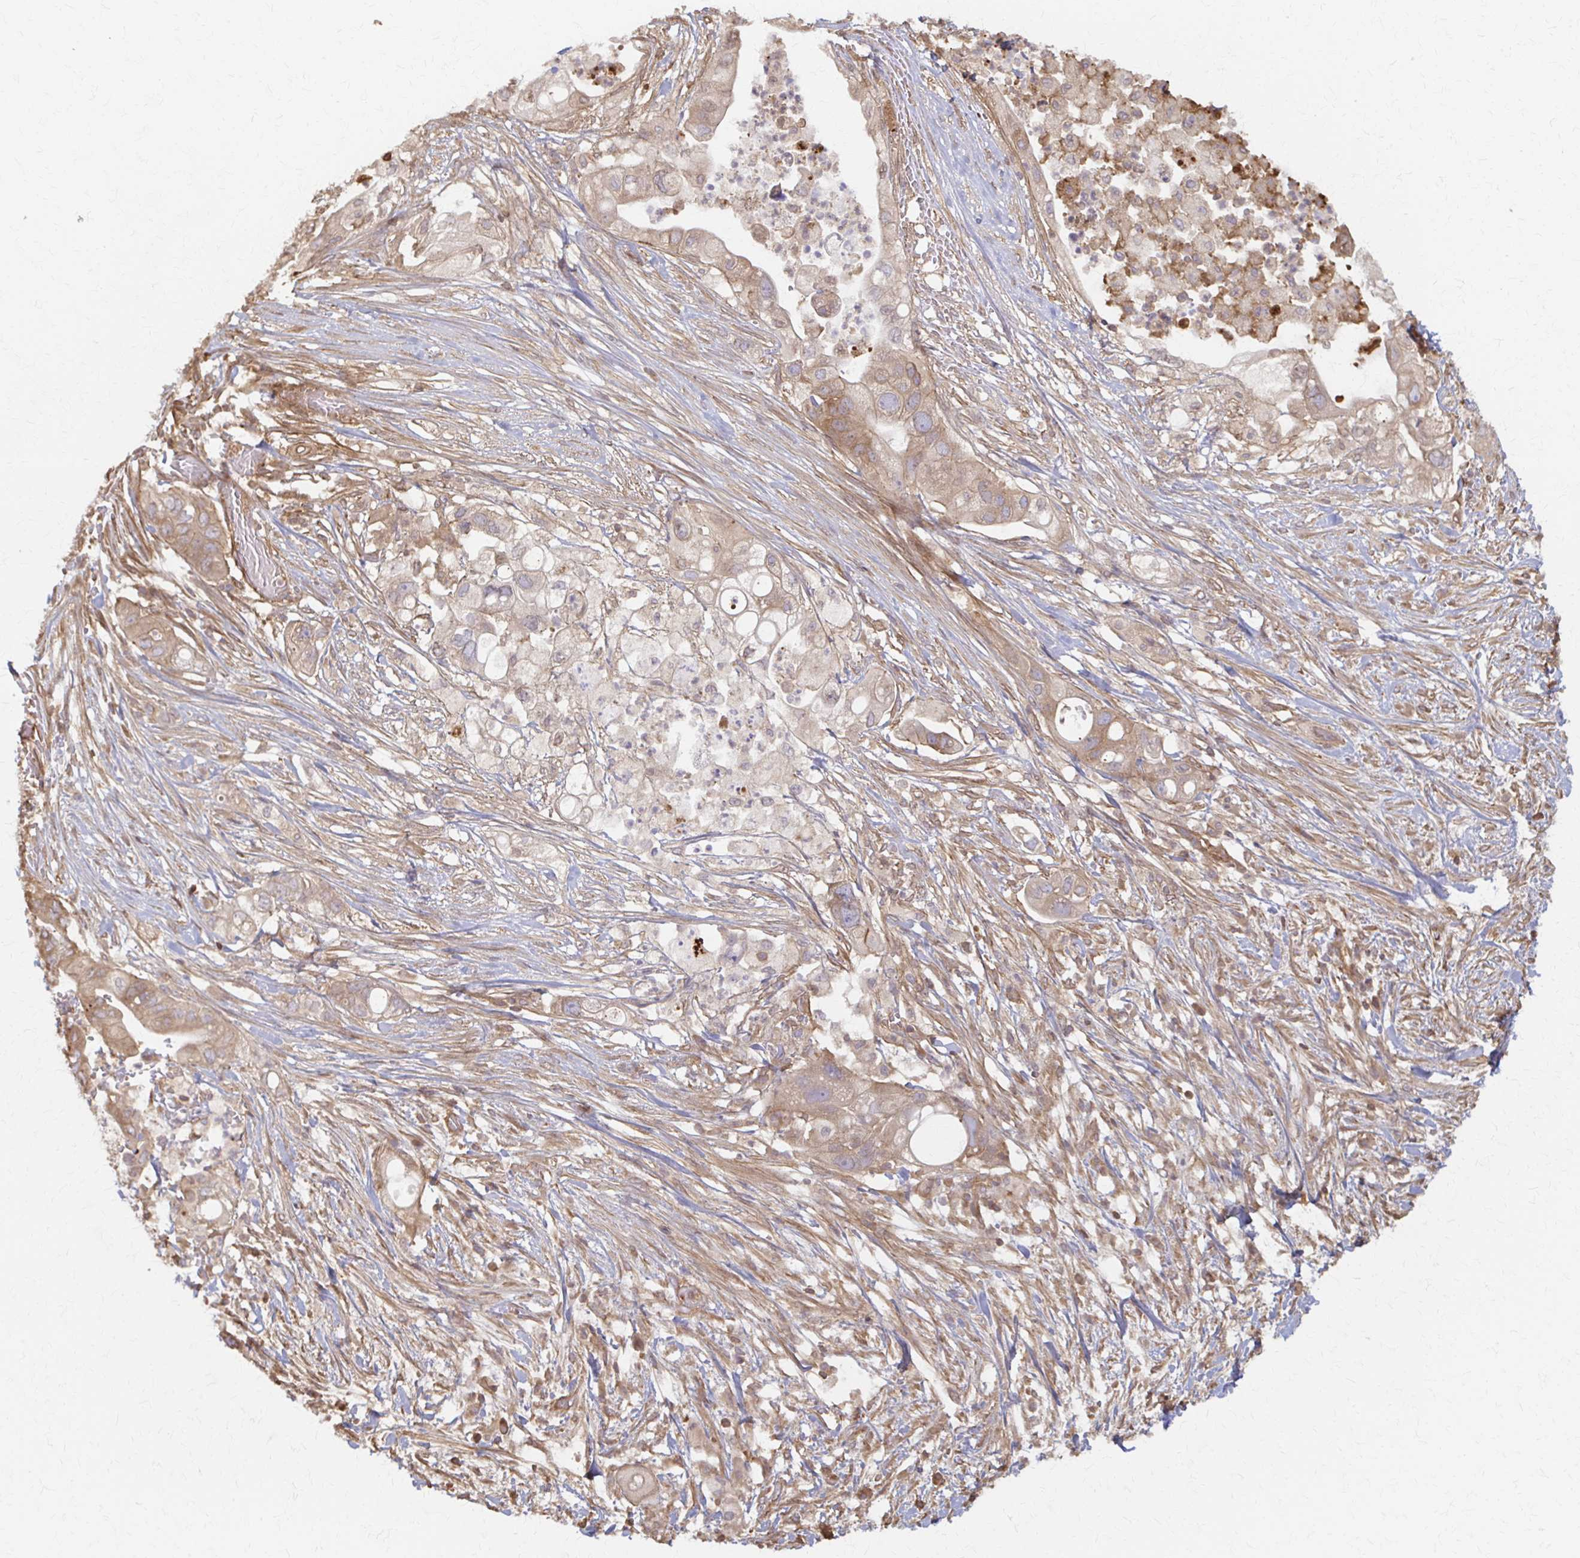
{"staining": {"intensity": "weak", "quantity": ">75%", "location": "cytoplasmic/membranous"}, "tissue": "pancreatic cancer", "cell_type": "Tumor cells", "image_type": "cancer", "snomed": [{"axis": "morphology", "description": "Adenocarcinoma, NOS"}, {"axis": "topography", "description": "Pancreas"}], "caption": "Immunohistochemistry photomicrograph of human pancreatic adenocarcinoma stained for a protein (brown), which shows low levels of weak cytoplasmic/membranous expression in about >75% of tumor cells.", "gene": "ARHGAP35", "patient": {"sex": "female", "age": 72}}